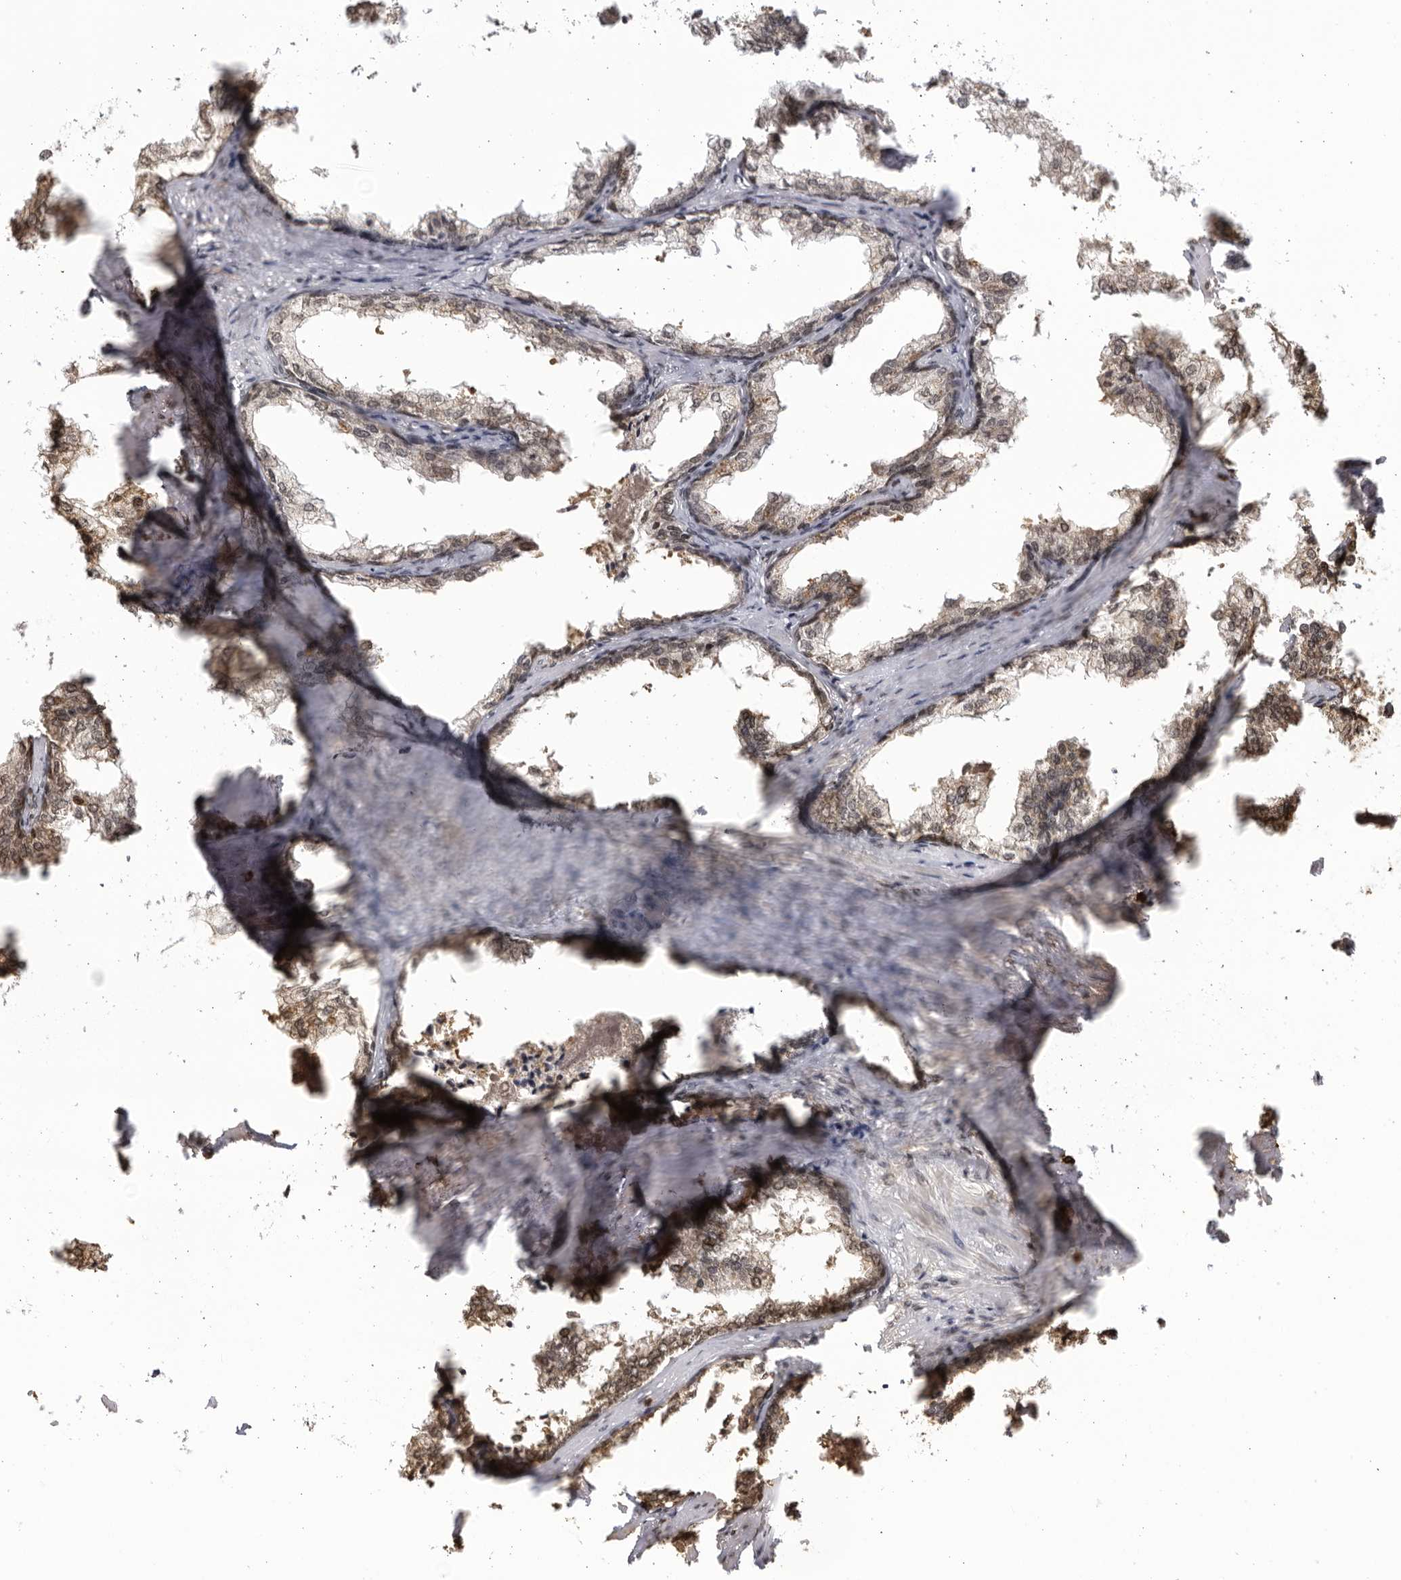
{"staining": {"intensity": "weak", "quantity": "<25%", "location": "nuclear"}, "tissue": "prostate cancer", "cell_type": "Tumor cells", "image_type": "cancer", "snomed": [{"axis": "morphology", "description": "Adenocarcinoma, High grade"}, {"axis": "topography", "description": "Prostate"}], "caption": "Tumor cells are negative for brown protein staining in prostate cancer (high-grade adenocarcinoma).", "gene": "RASGEF1C", "patient": {"sex": "male", "age": 58}}